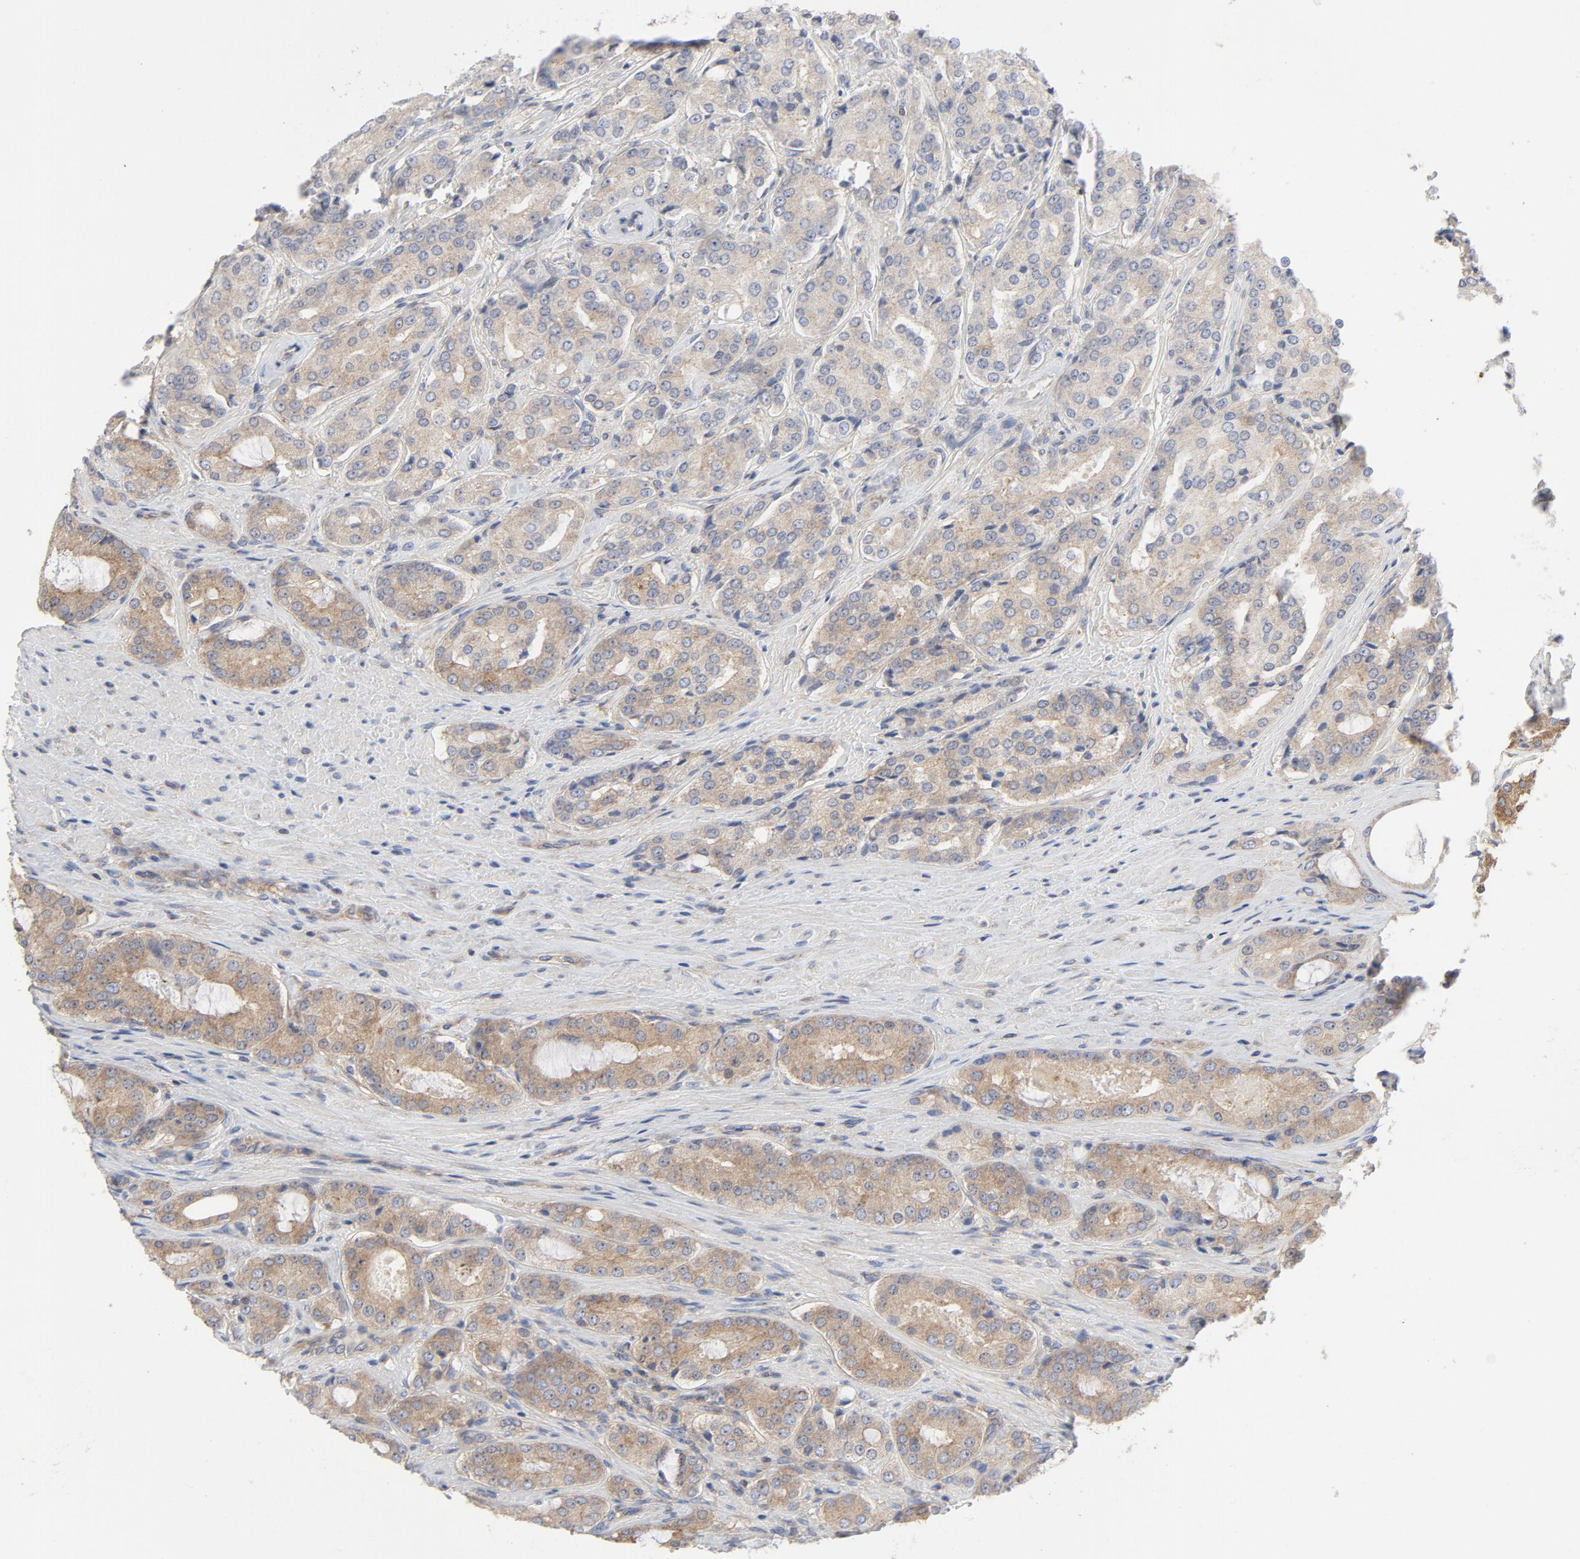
{"staining": {"intensity": "moderate", "quantity": ">75%", "location": "cytoplasmic/membranous"}, "tissue": "prostate cancer", "cell_type": "Tumor cells", "image_type": "cancer", "snomed": [{"axis": "morphology", "description": "Adenocarcinoma, High grade"}, {"axis": "topography", "description": "Prostate"}], "caption": "Immunohistochemistry (IHC) of high-grade adenocarcinoma (prostate) displays medium levels of moderate cytoplasmic/membranous expression in about >75% of tumor cells.", "gene": "RABEP1", "patient": {"sex": "male", "age": 72}}